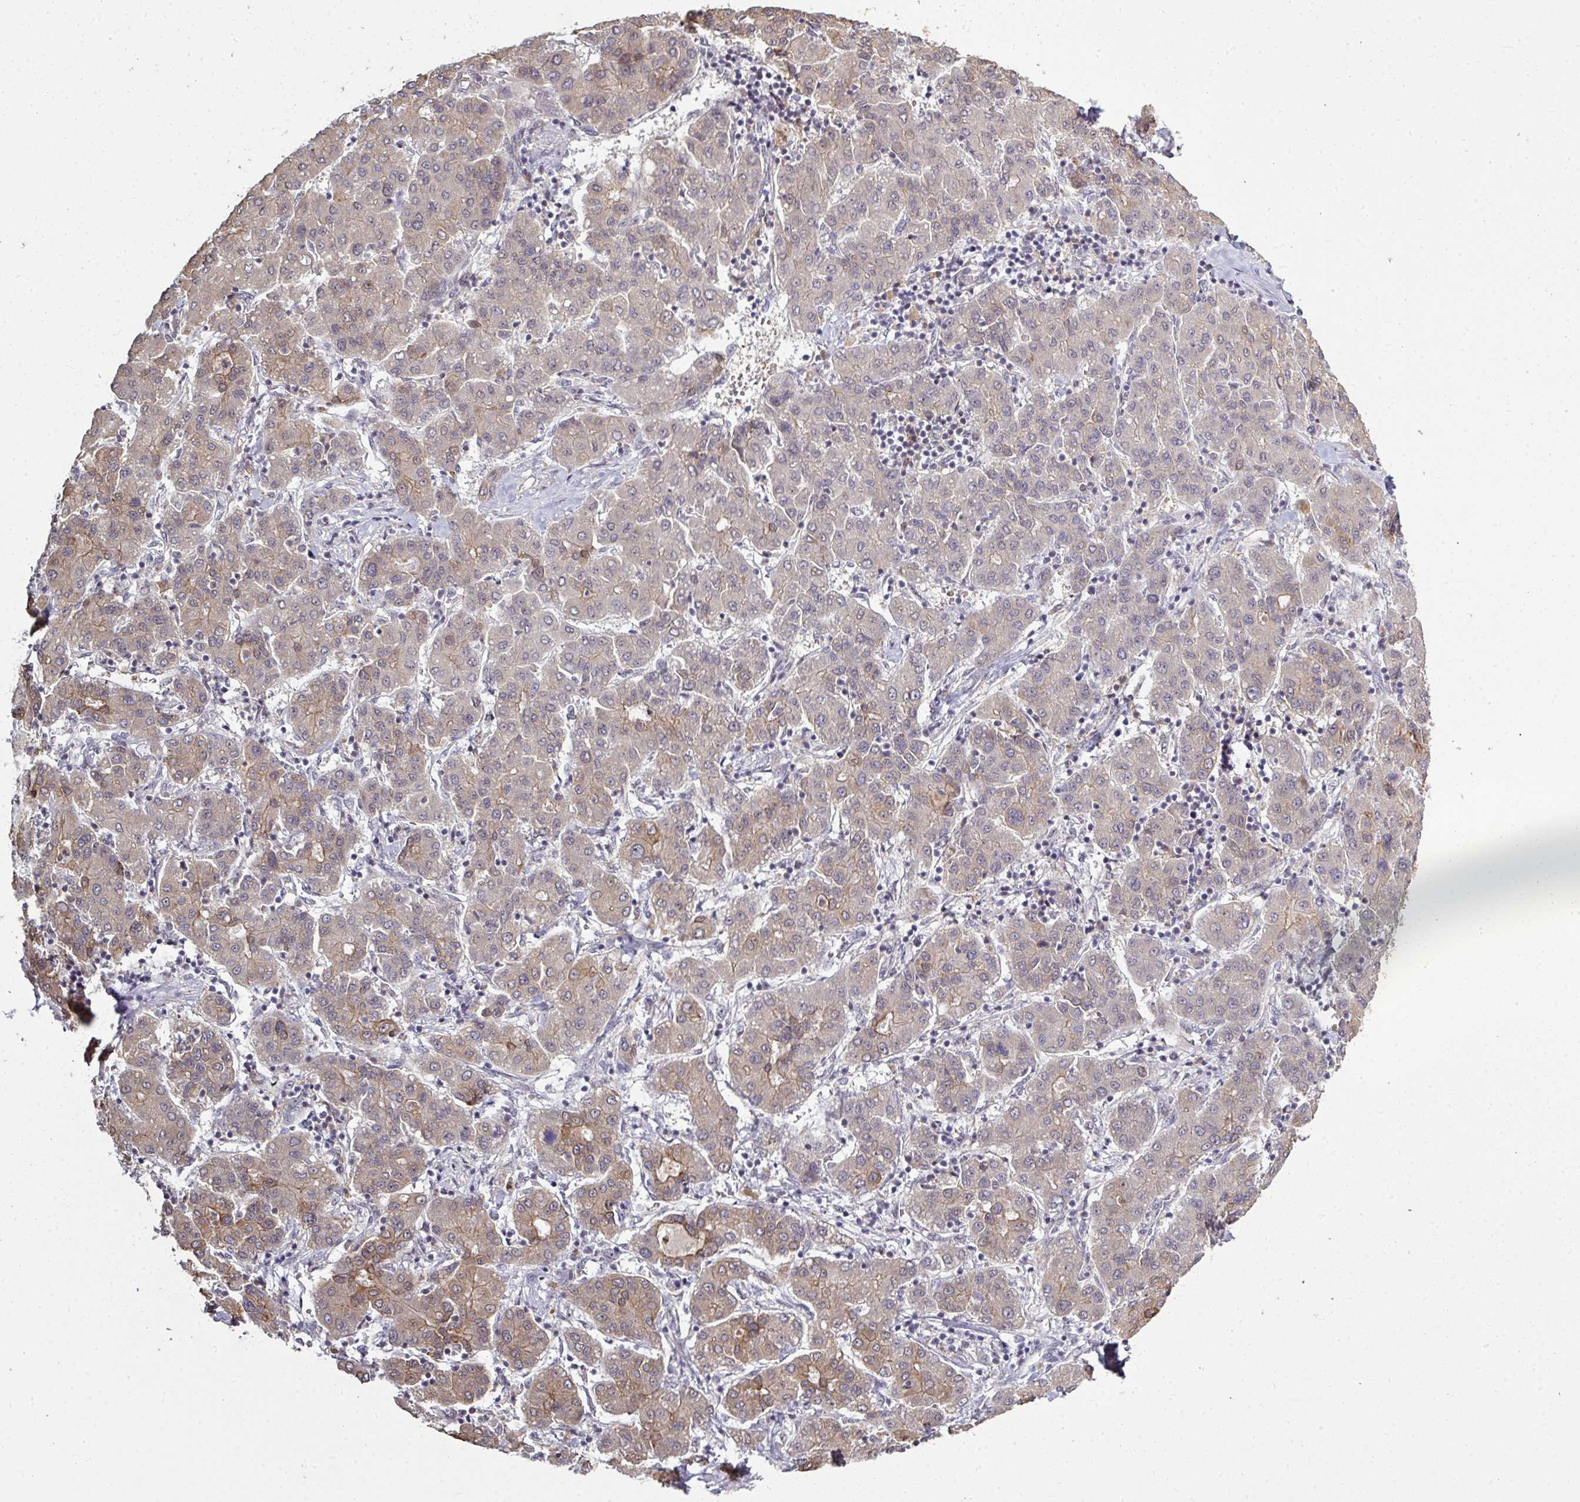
{"staining": {"intensity": "weak", "quantity": "25%-75%", "location": "cytoplasmic/membranous,nuclear"}, "tissue": "liver cancer", "cell_type": "Tumor cells", "image_type": "cancer", "snomed": [{"axis": "morphology", "description": "Carcinoma, Hepatocellular, NOS"}, {"axis": "topography", "description": "Liver"}], "caption": "Immunohistochemical staining of human hepatocellular carcinoma (liver) reveals low levels of weak cytoplasmic/membranous and nuclear protein staining in about 25%-75% of tumor cells.", "gene": "GTF2H3", "patient": {"sex": "male", "age": 65}}